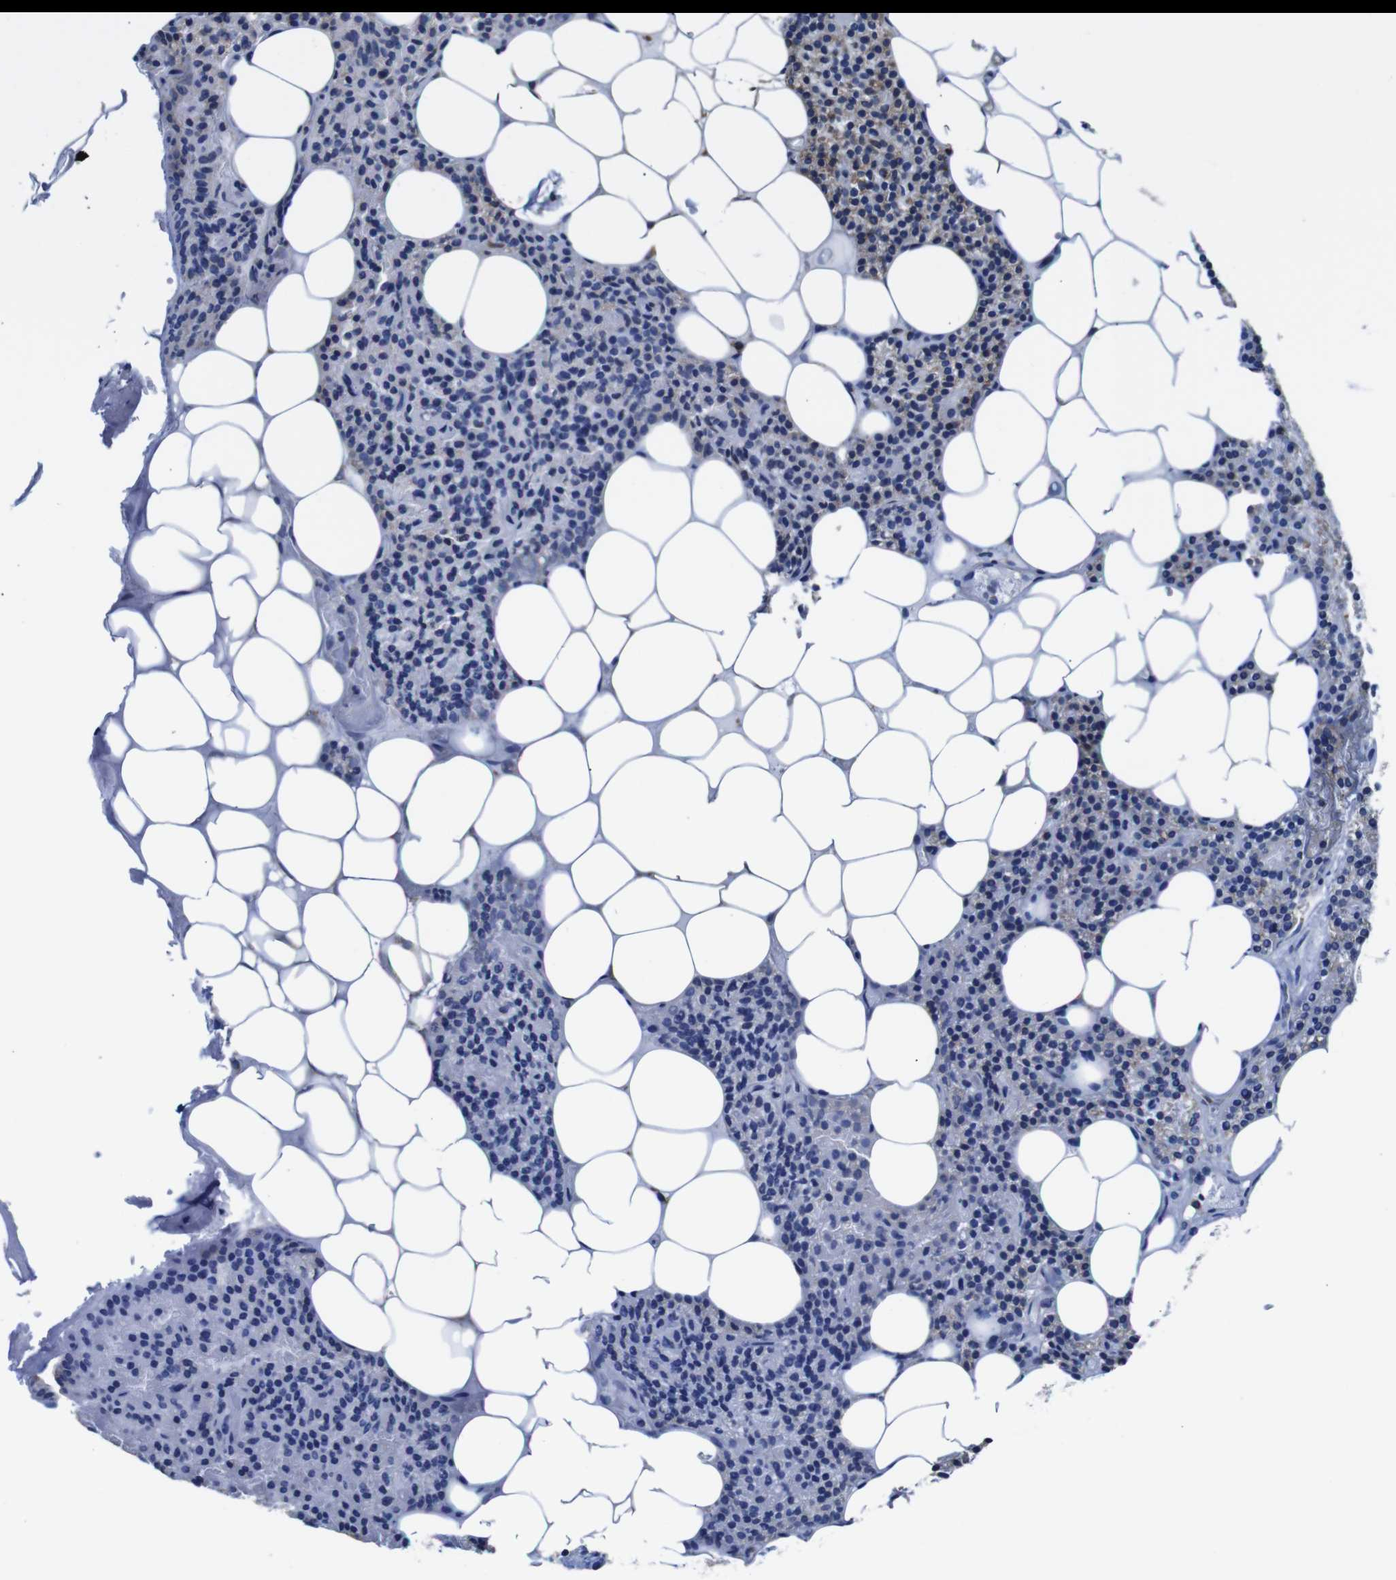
{"staining": {"intensity": "negative", "quantity": "none", "location": "none"}, "tissue": "parathyroid gland", "cell_type": "Glandular cells", "image_type": "normal", "snomed": [{"axis": "morphology", "description": "Normal tissue, NOS"}, {"axis": "morphology", "description": "Adenoma, NOS"}, {"axis": "topography", "description": "Parathyroid gland"}], "caption": "Protein analysis of benign parathyroid gland shows no significant expression in glandular cells.", "gene": "PPIB", "patient": {"sex": "female", "age": 51}}